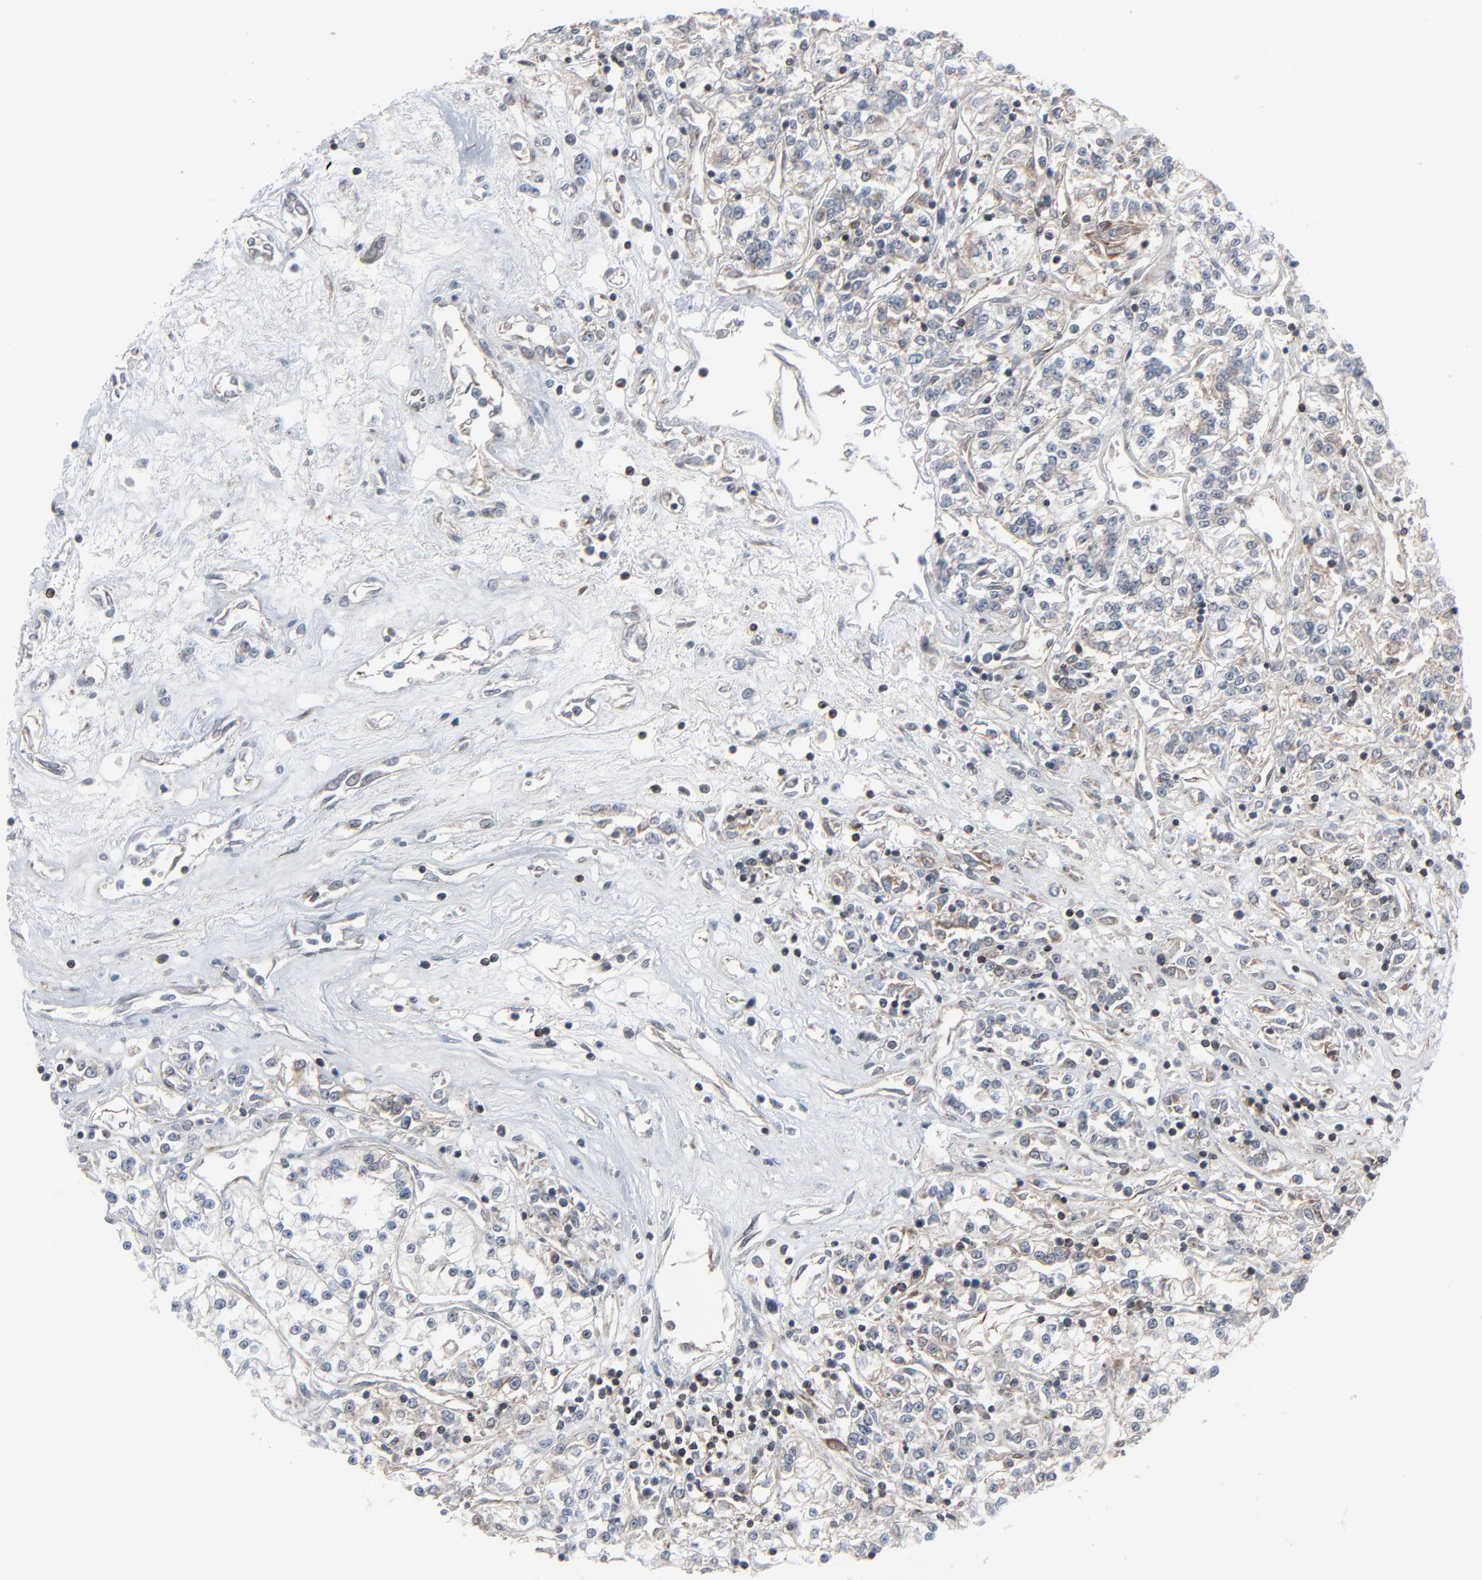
{"staining": {"intensity": "negative", "quantity": "none", "location": "none"}, "tissue": "renal cancer", "cell_type": "Tumor cells", "image_type": "cancer", "snomed": [{"axis": "morphology", "description": "Adenocarcinoma, NOS"}, {"axis": "topography", "description": "Kidney"}], "caption": "DAB (3,3'-diaminobenzidine) immunohistochemical staining of human renal cancer (adenocarcinoma) demonstrates no significant staining in tumor cells. Brightfield microscopy of immunohistochemistry stained with DAB (brown) and hematoxylin (blue), captured at high magnification.", "gene": "OPTN", "patient": {"sex": "female", "age": 76}}